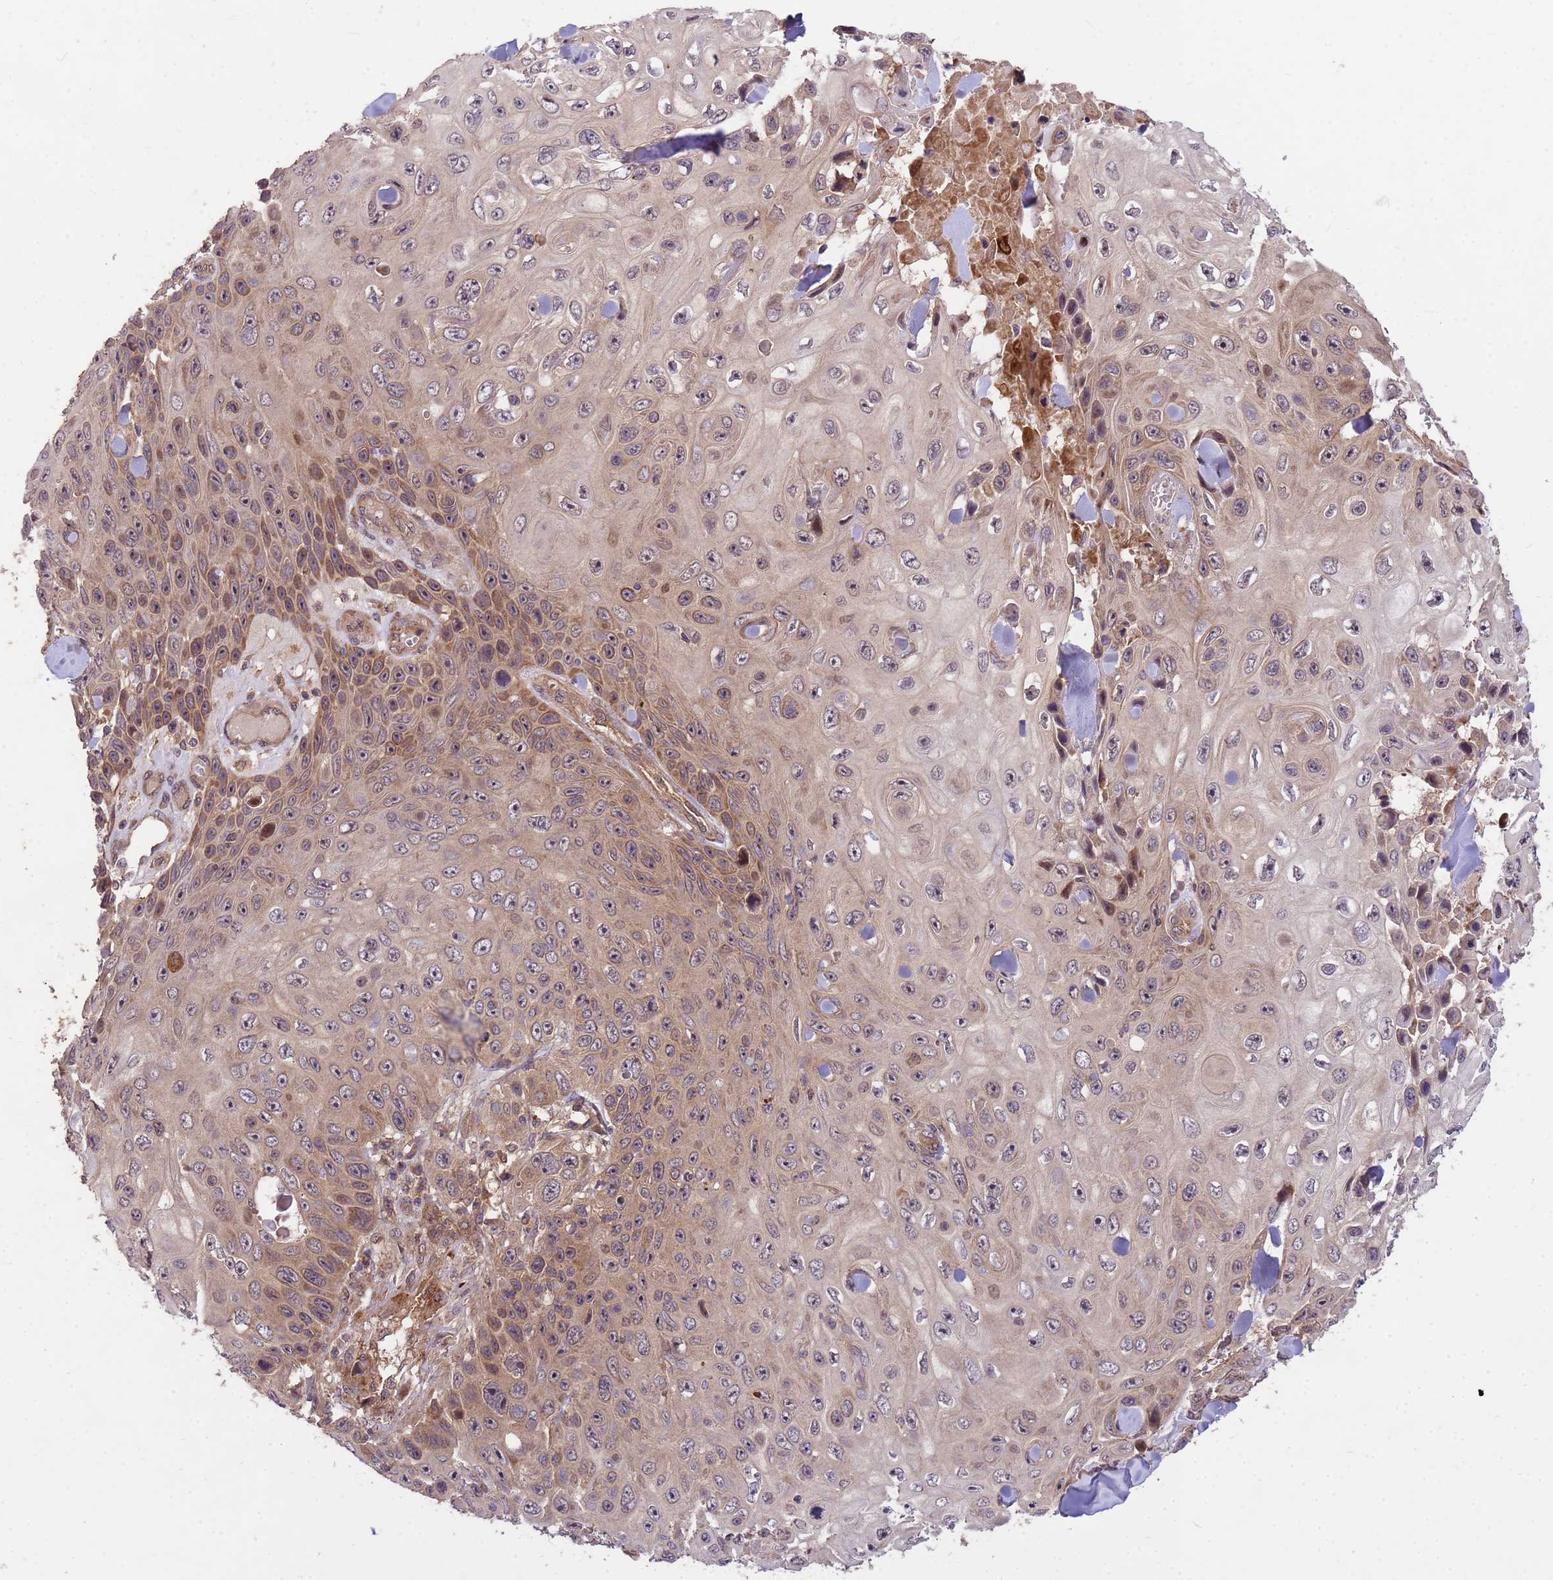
{"staining": {"intensity": "moderate", "quantity": "25%-75%", "location": "cytoplasmic/membranous"}, "tissue": "skin cancer", "cell_type": "Tumor cells", "image_type": "cancer", "snomed": [{"axis": "morphology", "description": "Squamous cell carcinoma, NOS"}, {"axis": "topography", "description": "Skin"}], "caption": "DAB immunohistochemical staining of skin cancer exhibits moderate cytoplasmic/membranous protein positivity in approximately 25%-75% of tumor cells.", "gene": "PPP2CB", "patient": {"sex": "male", "age": 82}}